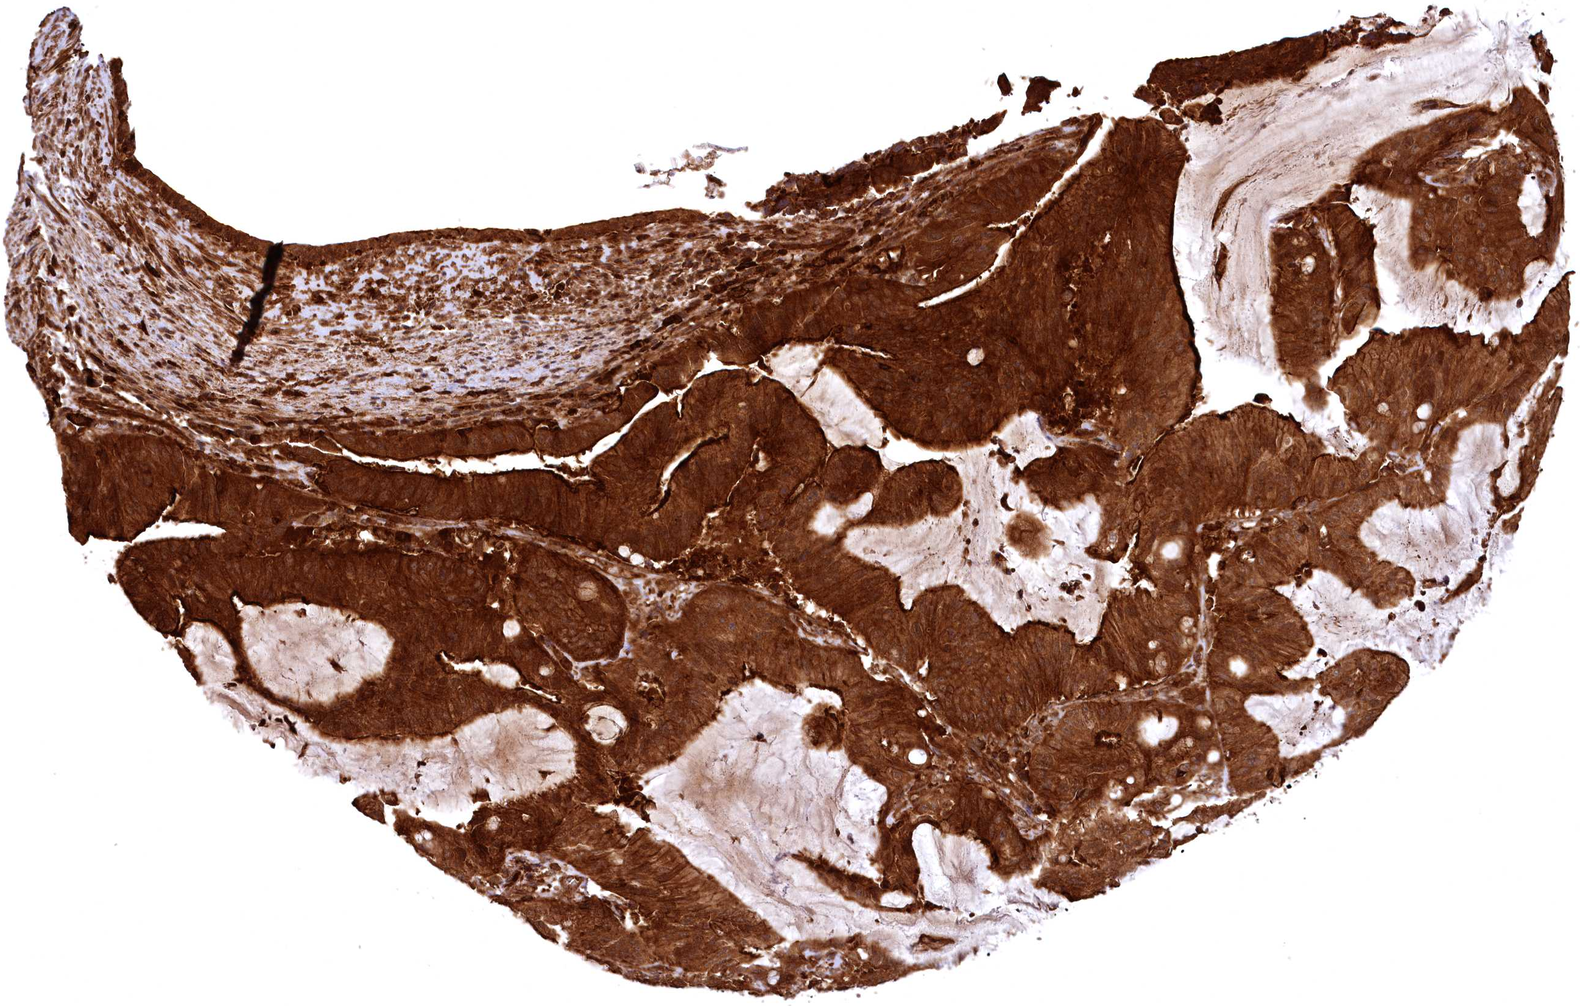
{"staining": {"intensity": "strong", "quantity": ">75%", "location": "cytoplasmic/membranous"}, "tissue": "liver cancer", "cell_type": "Tumor cells", "image_type": "cancer", "snomed": [{"axis": "morphology", "description": "Normal tissue, NOS"}, {"axis": "morphology", "description": "Cholangiocarcinoma"}, {"axis": "topography", "description": "Liver"}, {"axis": "topography", "description": "Peripheral nerve tissue"}], "caption": "Cholangiocarcinoma (liver) stained for a protein displays strong cytoplasmic/membranous positivity in tumor cells. (DAB IHC with brightfield microscopy, high magnification).", "gene": "STUB1", "patient": {"sex": "female", "age": 73}}